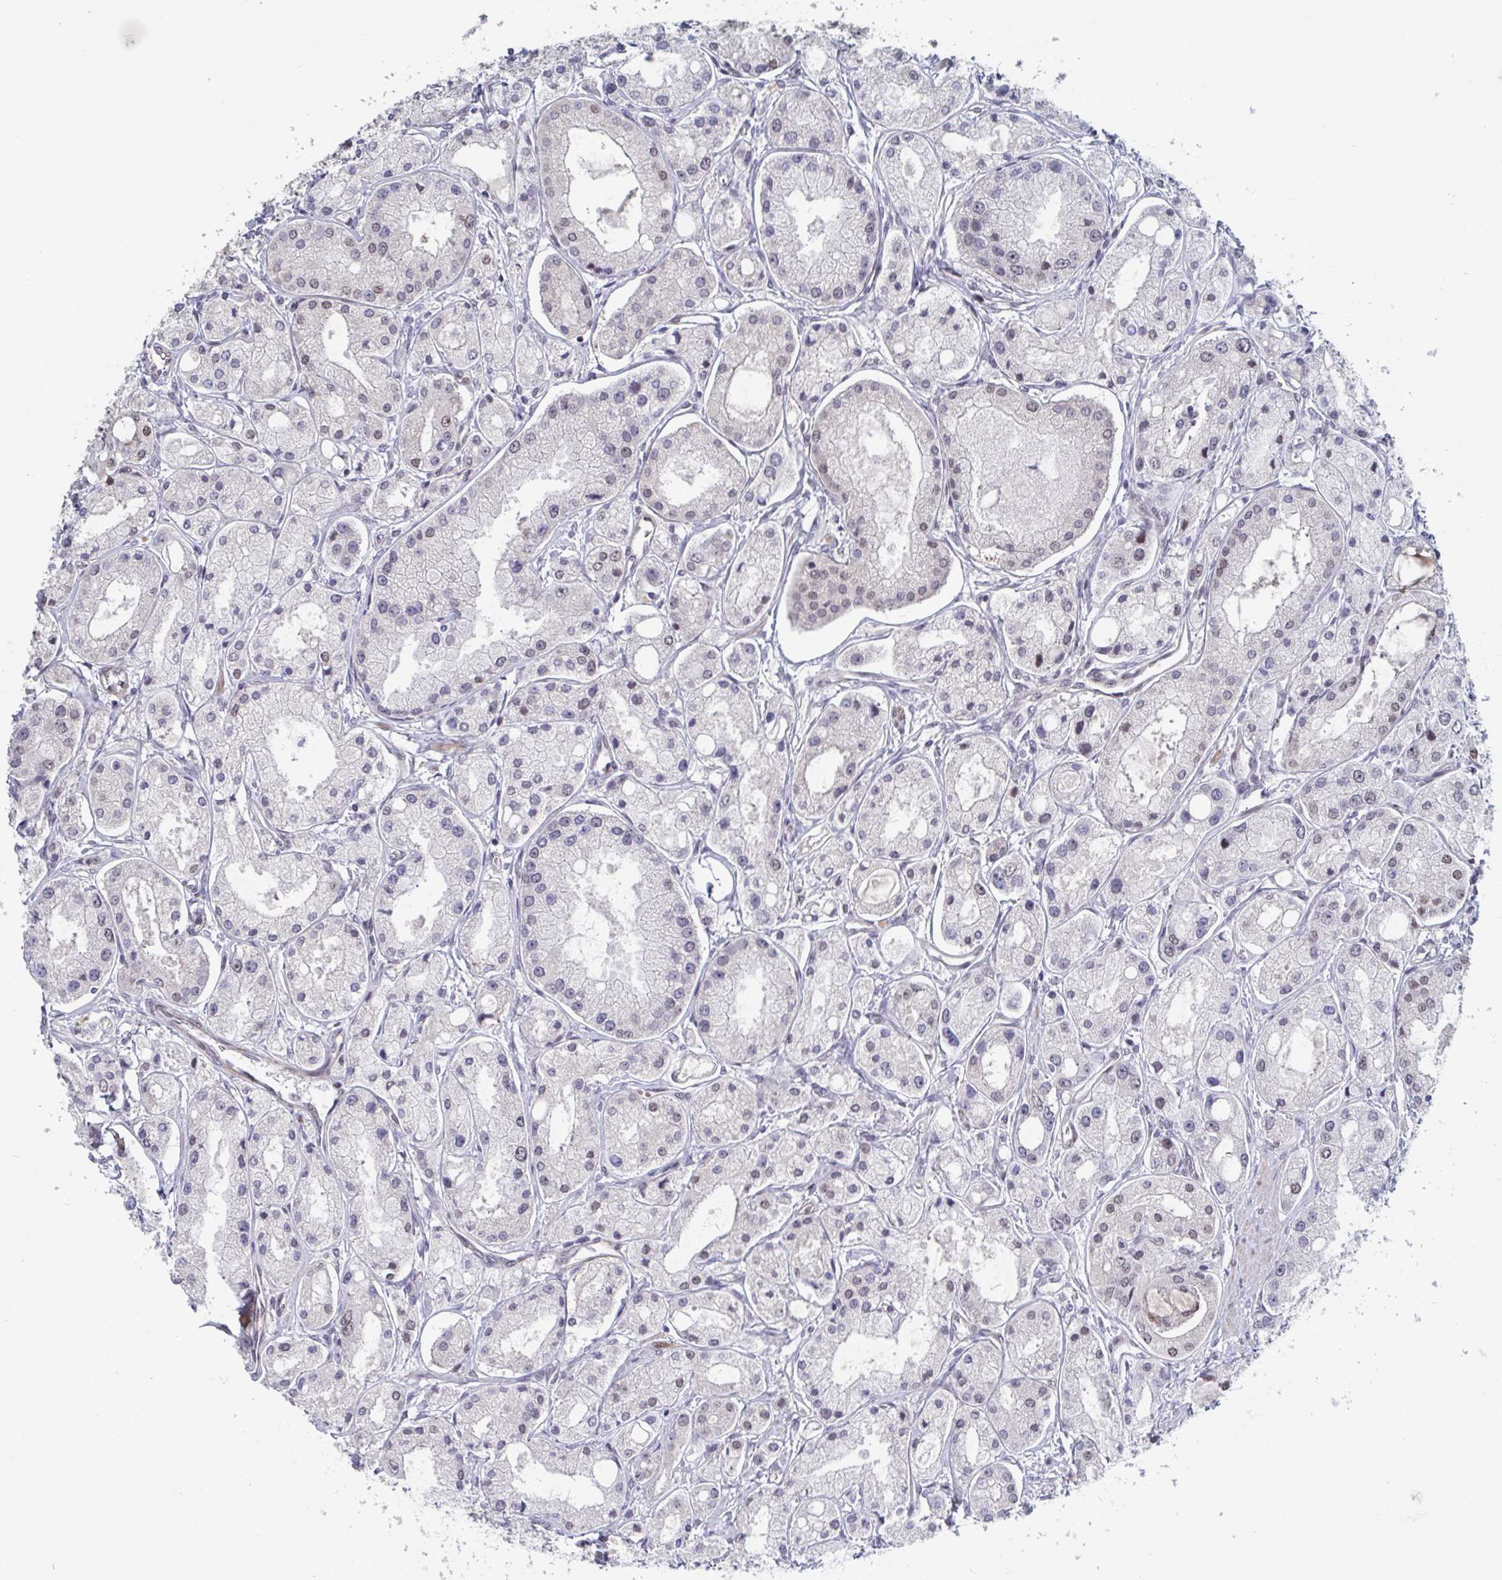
{"staining": {"intensity": "weak", "quantity": "<25%", "location": "nuclear"}, "tissue": "prostate cancer", "cell_type": "Tumor cells", "image_type": "cancer", "snomed": [{"axis": "morphology", "description": "Adenocarcinoma, High grade"}, {"axis": "topography", "description": "Prostate"}], "caption": "DAB (3,3'-diaminobenzidine) immunohistochemical staining of human adenocarcinoma (high-grade) (prostate) shows no significant positivity in tumor cells.", "gene": "BCL7B", "patient": {"sex": "male", "age": 66}}